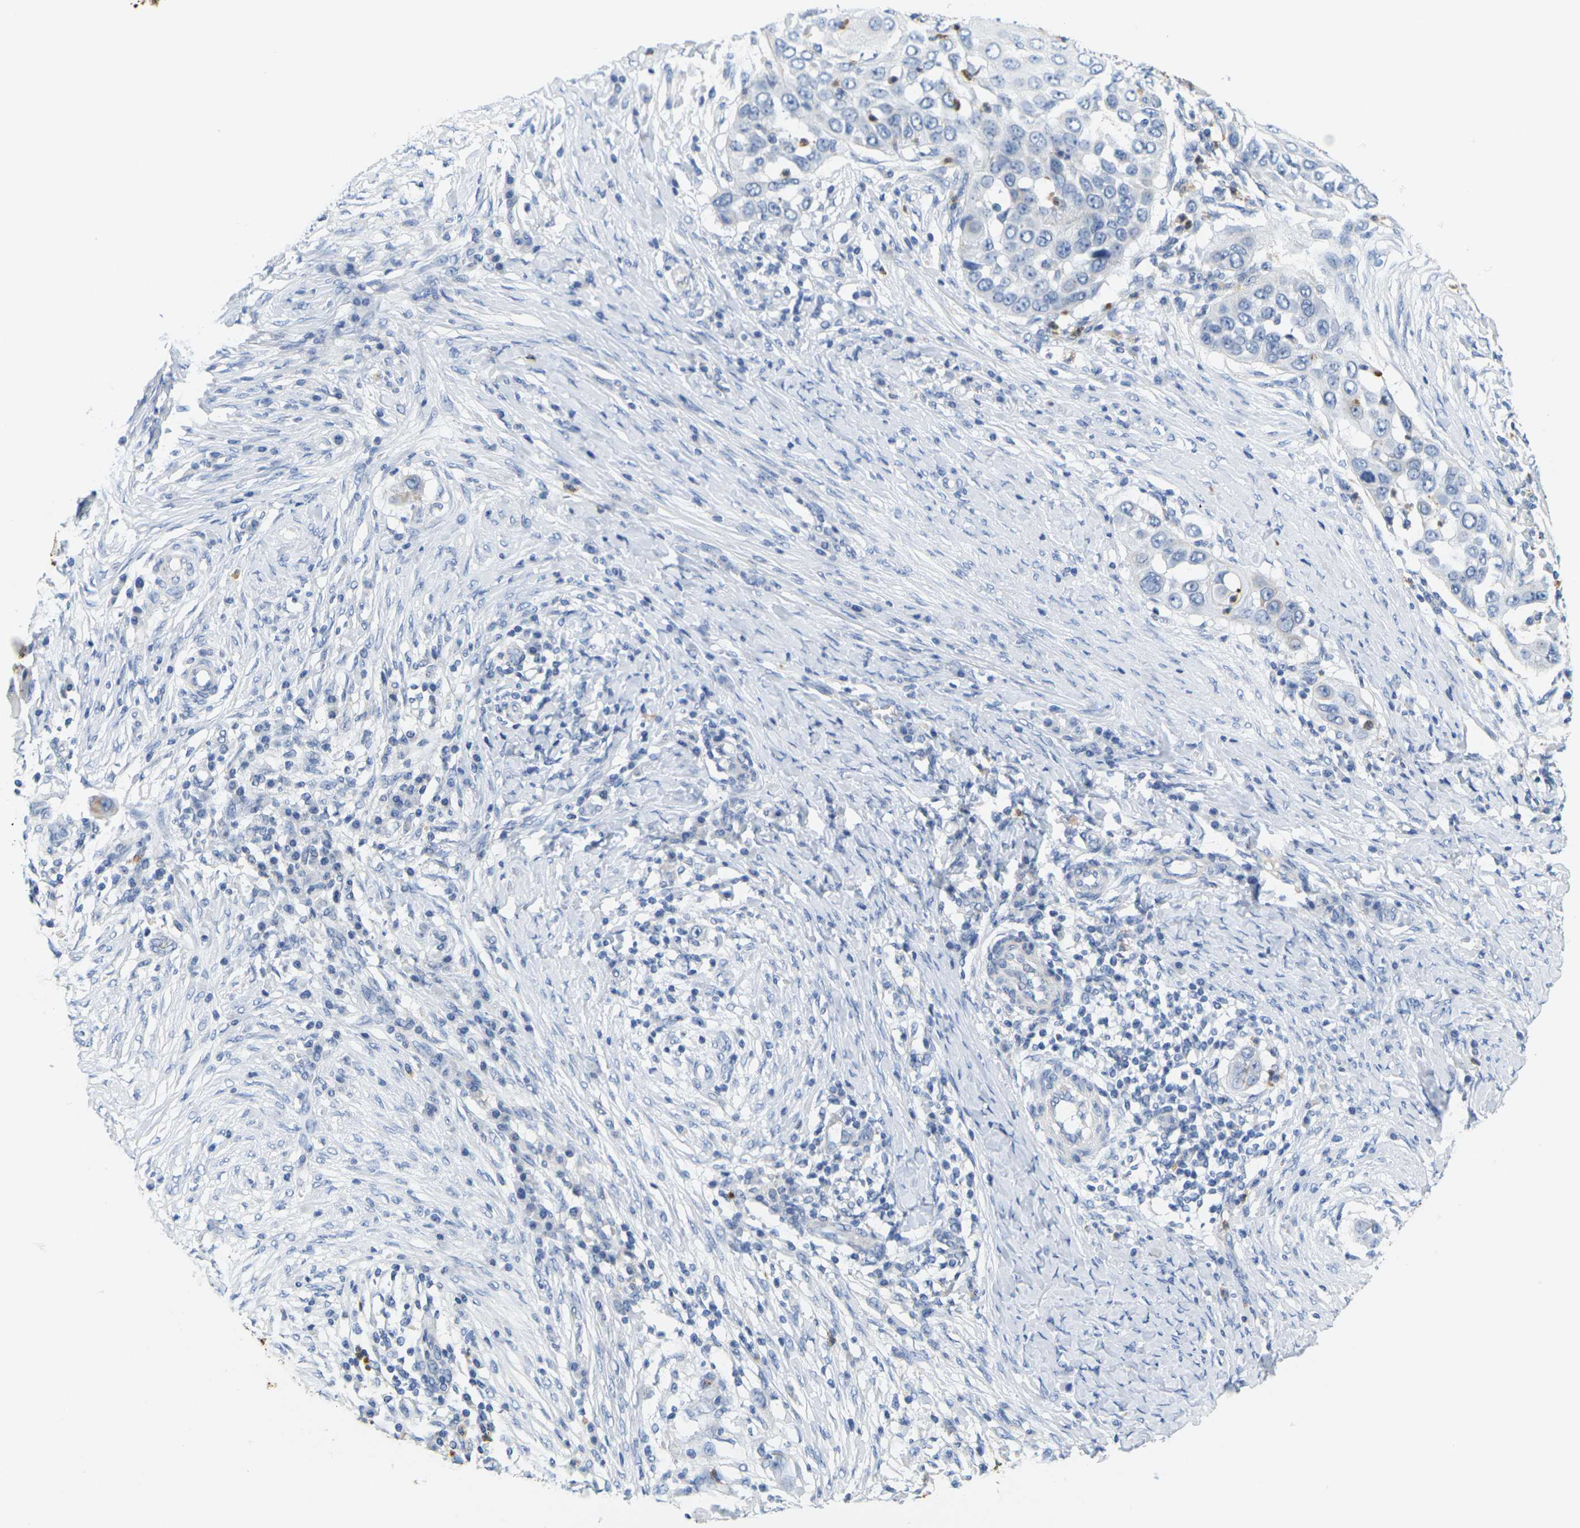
{"staining": {"intensity": "moderate", "quantity": "<25%", "location": "cytoplasmic/membranous"}, "tissue": "skin cancer", "cell_type": "Tumor cells", "image_type": "cancer", "snomed": [{"axis": "morphology", "description": "Squamous cell carcinoma, NOS"}, {"axis": "topography", "description": "Skin"}], "caption": "Moderate cytoplasmic/membranous expression is identified in approximately <25% of tumor cells in skin squamous cell carcinoma.", "gene": "KLK5", "patient": {"sex": "female", "age": 44}}